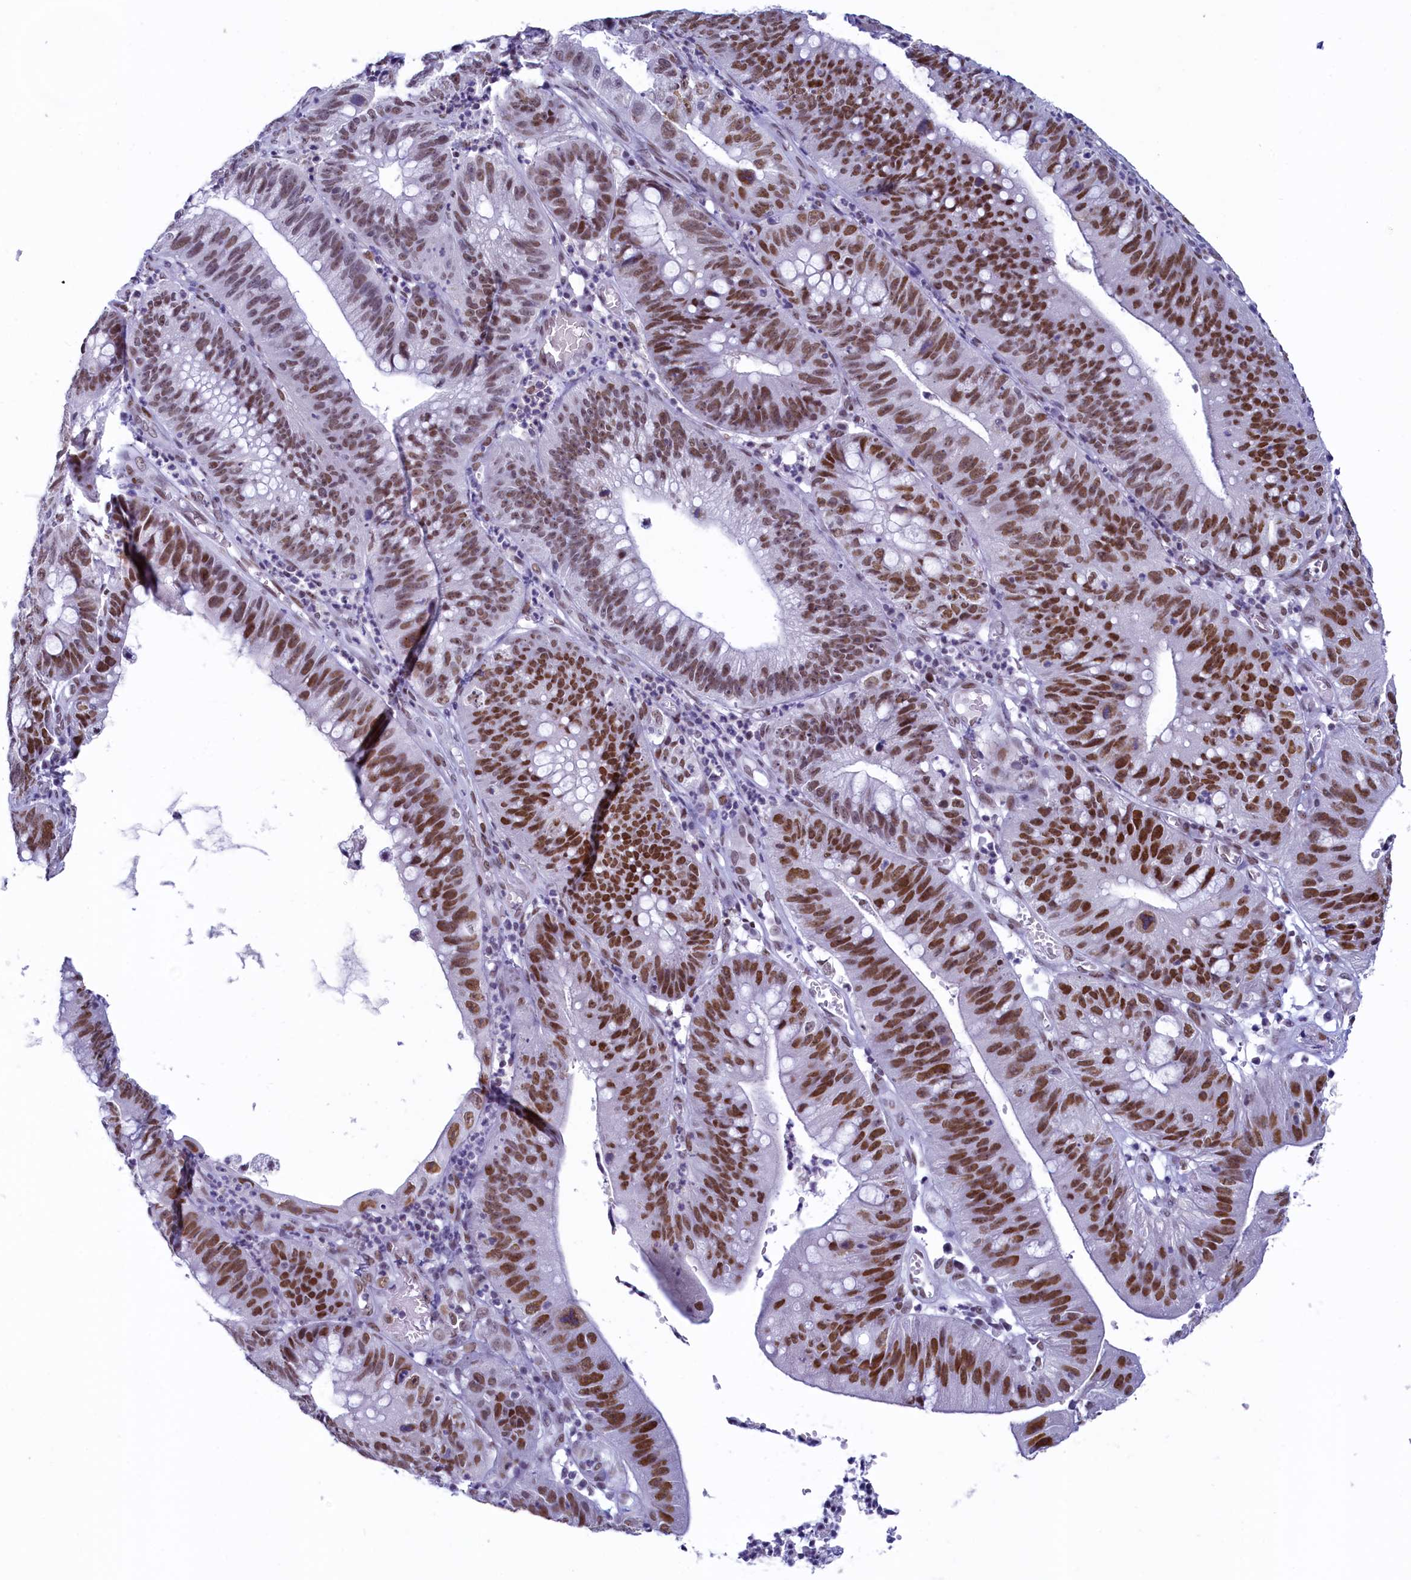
{"staining": {"intensity": "strong", "quantity": ">75%", "location": "nuclear"}, "tissue": "stomach cancer", "cell_type": "Tumor cells", "image_type": "cancer", "snomed": [{"axis": "morphology", "description": "Adenocarcinoma, NOS"}, {"axis": "topography", "description": "Stomach"}], "caption": "Immunohistochemistry (IHC) (DAB (3,3'-diaminobenzidine)) staining of stomach cancer reveals strong nuclear protein staining in approximately >75% of tumor cells. (IHC, brightfield microscopy, high magnification).", "gene": "SUGP2", "patient": {"sex": "male", "age": 59}}